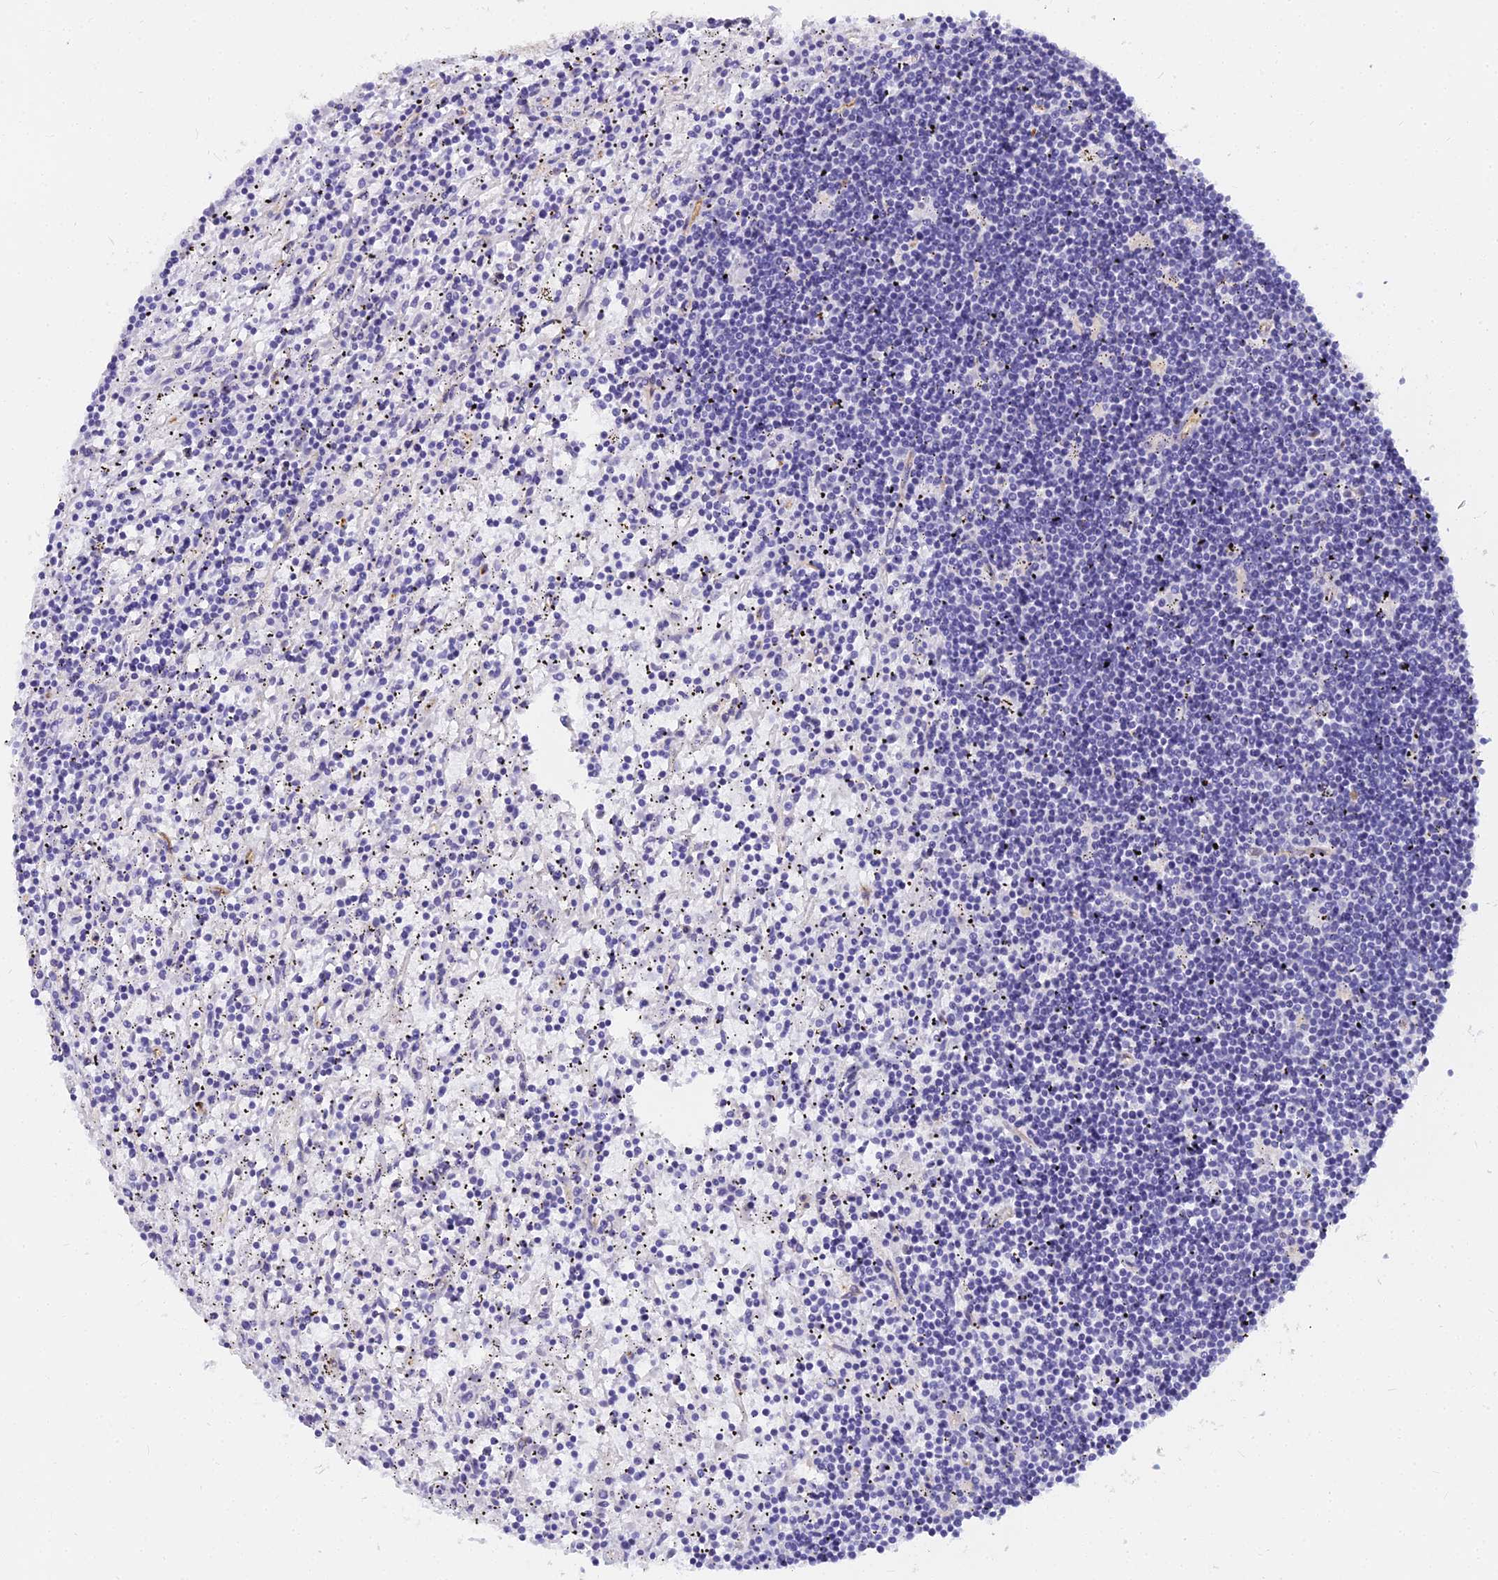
{"staining": {"intensity": "negative", "quantity": "none", "location": "none"}, "tissue": "lymphoma", "cell_type": "Tumor cells", "image_type": "cancer", "snomed": [{"axis": "morphology", "description": "Malignant lymphoma, non-Hodgkin's type, Low grade"}, {"axis": "topography", "description": "Spleen"}], "caption": "There is no significant positivity in tumor cells of lymphoma.", "gene": "EVI2A", "patient": {"sex": "male", "age": 76}}